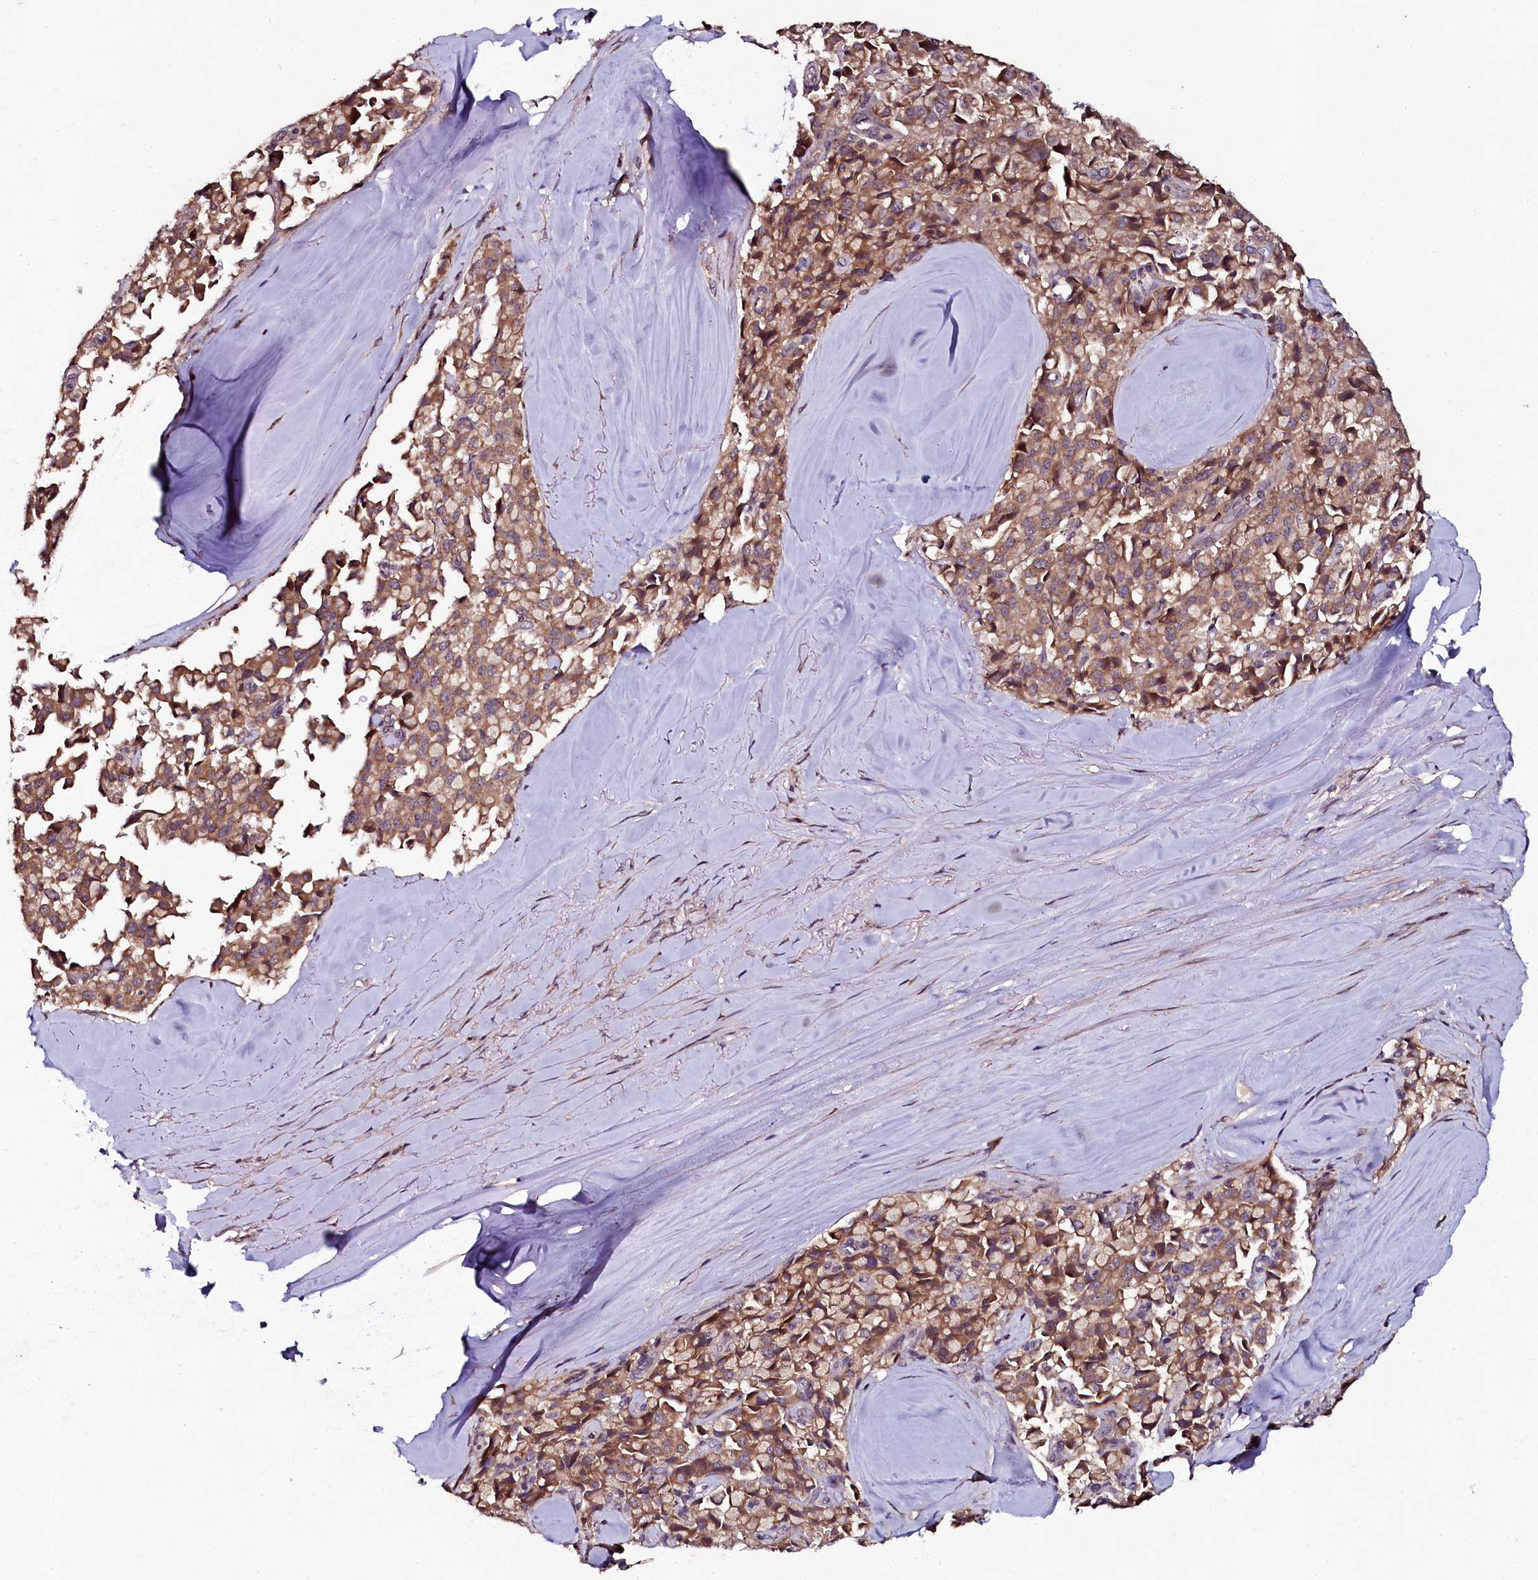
{"staining": {"intensity": "moderate", "quantity": ">75%", "location": "cytoplasmic/membranous"}, "tissue": "pancreatic cancer", "cell_type": "Tumor cells", "image_type": "cancer", "snomed": [{"axis": "morphology", "description": "Adenocarcinoma, NOS"}, {"axis": "topography", "description": "Pancreas"}], "caption": "Tumor cells demonstrate moderate cytoplasmic/membranous positivity in approximately >75% of cells in pancreatic cancer.", "gene": "SEC24C", "patient": {"sex": "male", "age": 65}}